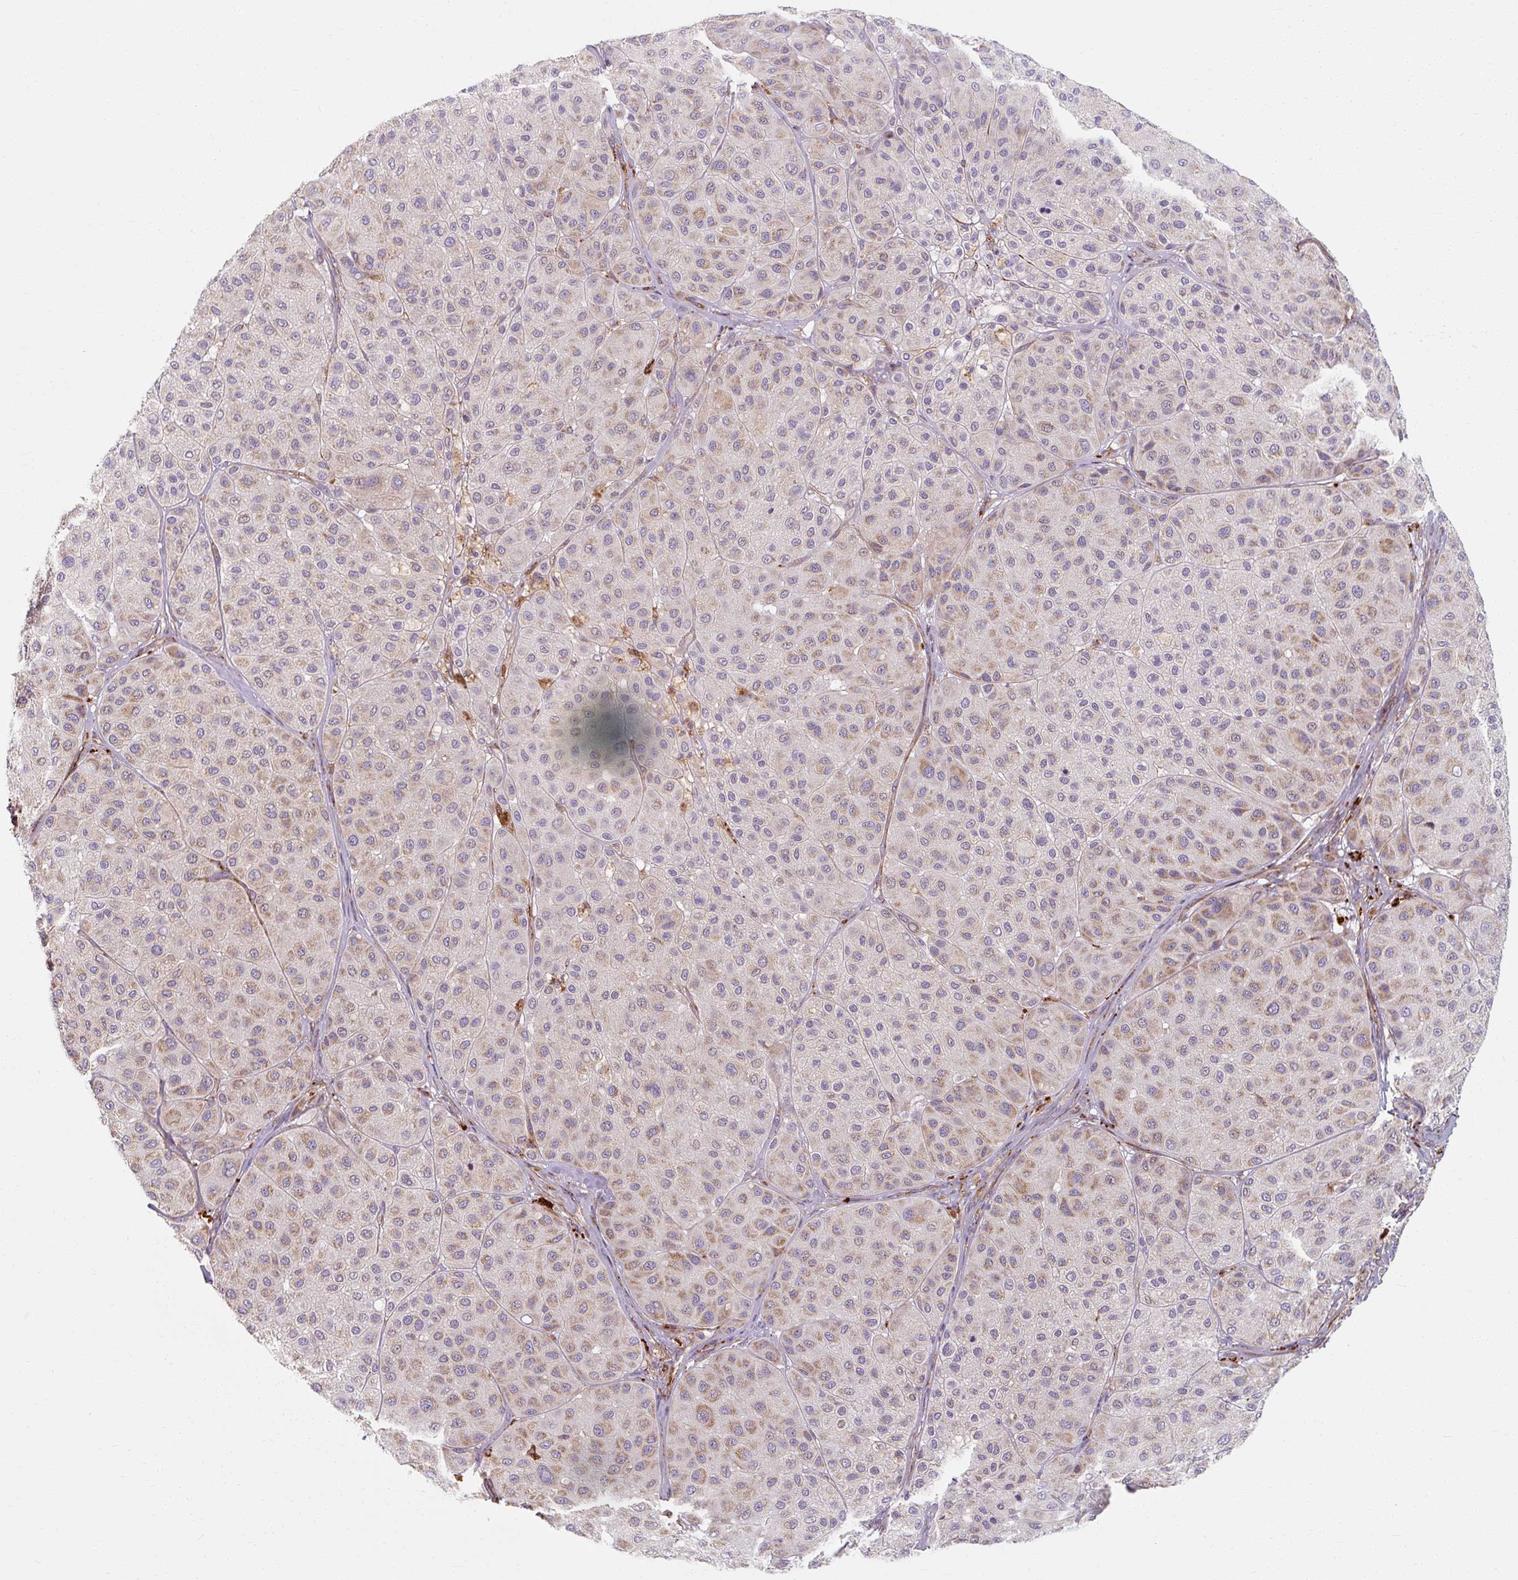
{"staining": {"intensity": "weak", "quantity": "25%-75%", "location": "cytoplasmic/membranous"}, "tissue": "melanoma", "cell_type": "Tumor cells", "image_type": "cancer", "snomed": [{"axis": "morphology", "description": "Malignant melanoma, Metastatic site"}, {"axis": "topography", "description": "Smooth muscle"}], "caption": "Immunohistochemistry (IHC) of human malignant melanoma (metastatic site) displays low levels of weak cytoplasmic/membranous positivity in about 25%-75% of tumor cells.", "gene": "MRPS5", "patient": {"sex": "male", "age": 41}}